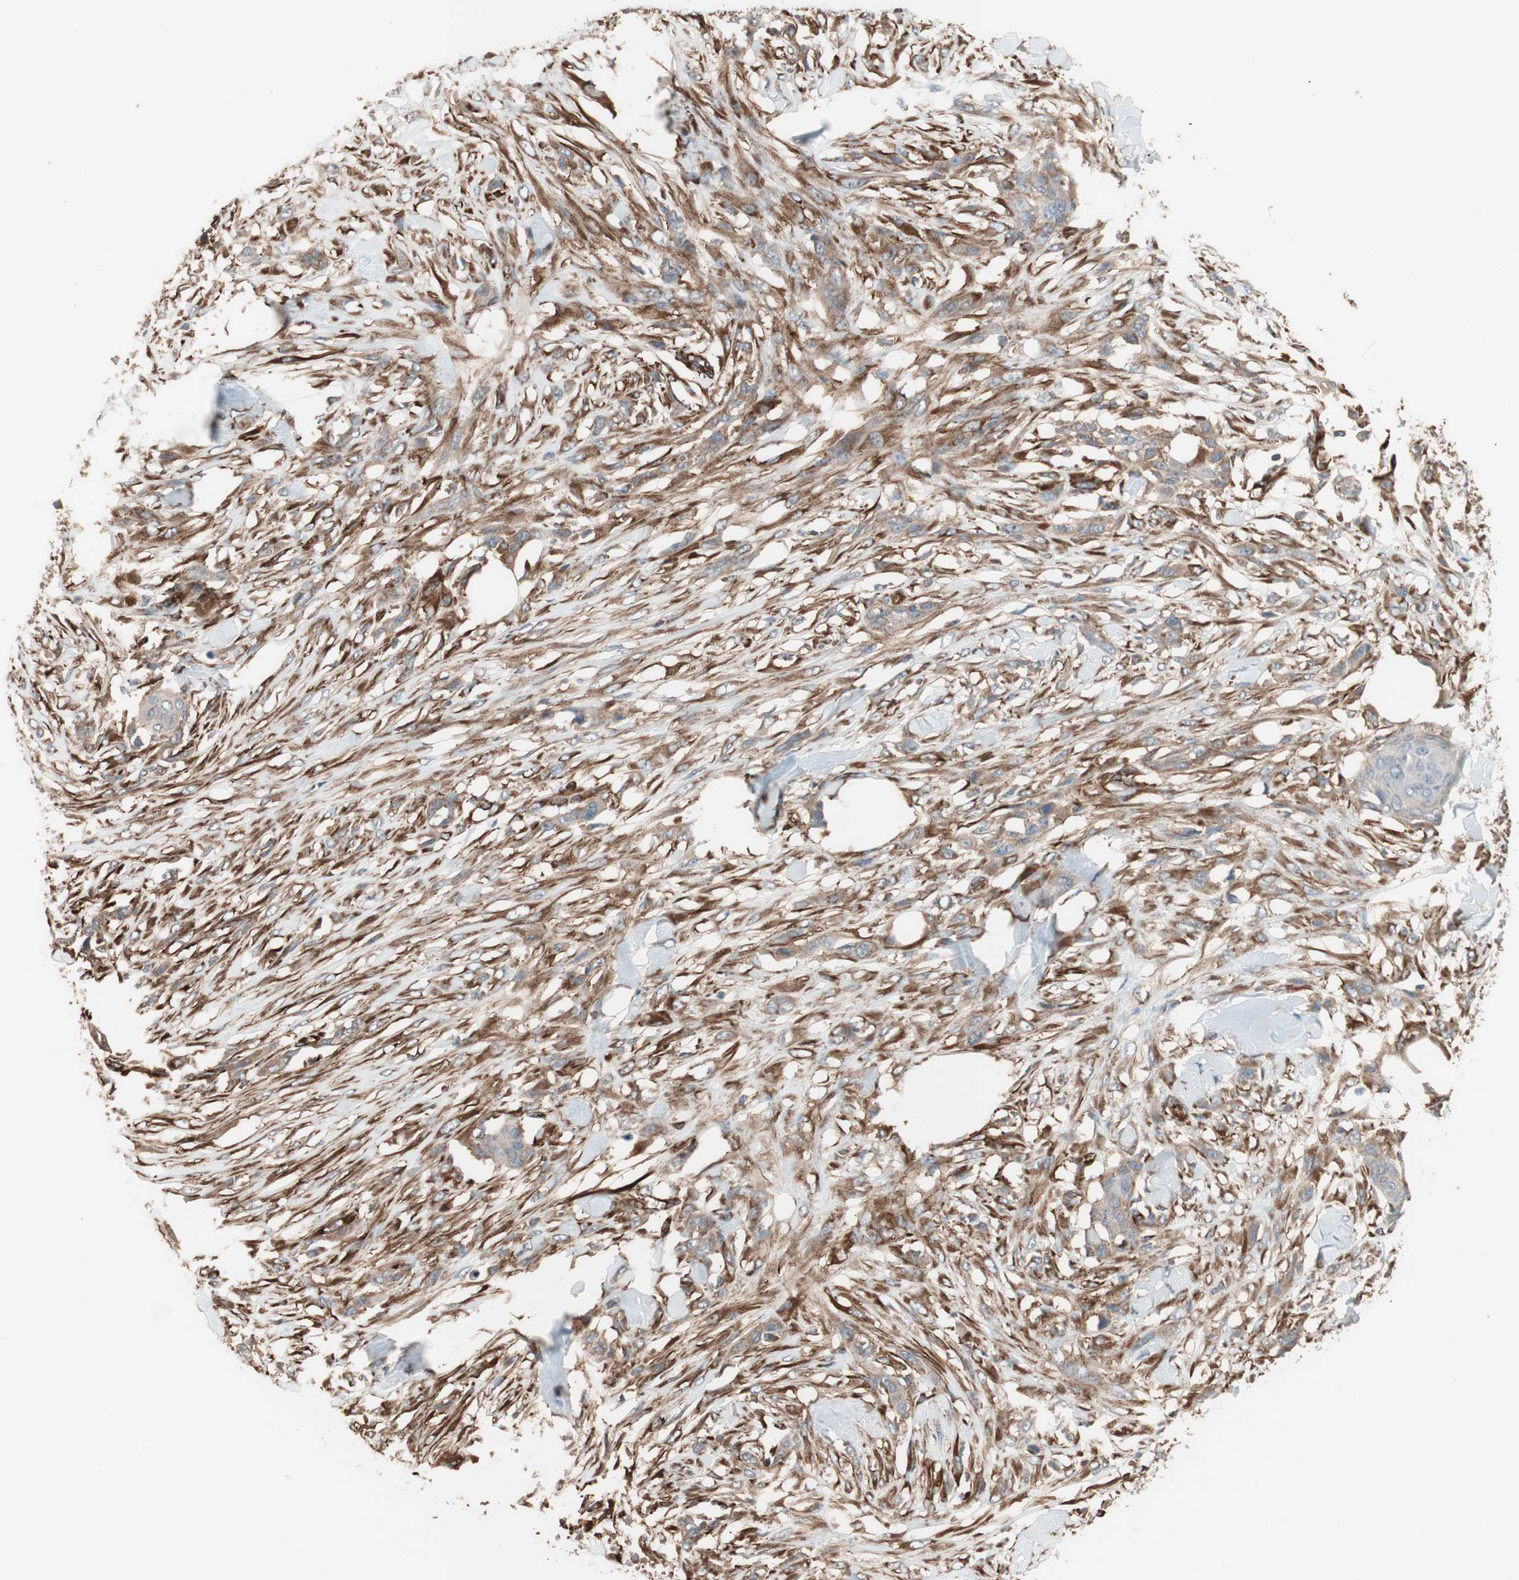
{"staining": {"intensity": "moderate", "quantity": ">75%", "location": "cytoplasmic/membranous"}, "tissue": "skin cancer", "cell_type": "Tumor cells", "image_type": "cancer", "snomed": [{"axis": "morphology", "description": "Squamous cell carcinoma, NOS"}, {"axis": "topography", "description": "Skin"}], "caption": "Immunohistochemical staining of skin cancer shows medium levels of moderate cytoplasmic/membranous expression in approximately >75% of tumor cells. Nuclei are stained in blue.", "gene": "GPSM2", "patient": {"sex": "female", "age": 59}}